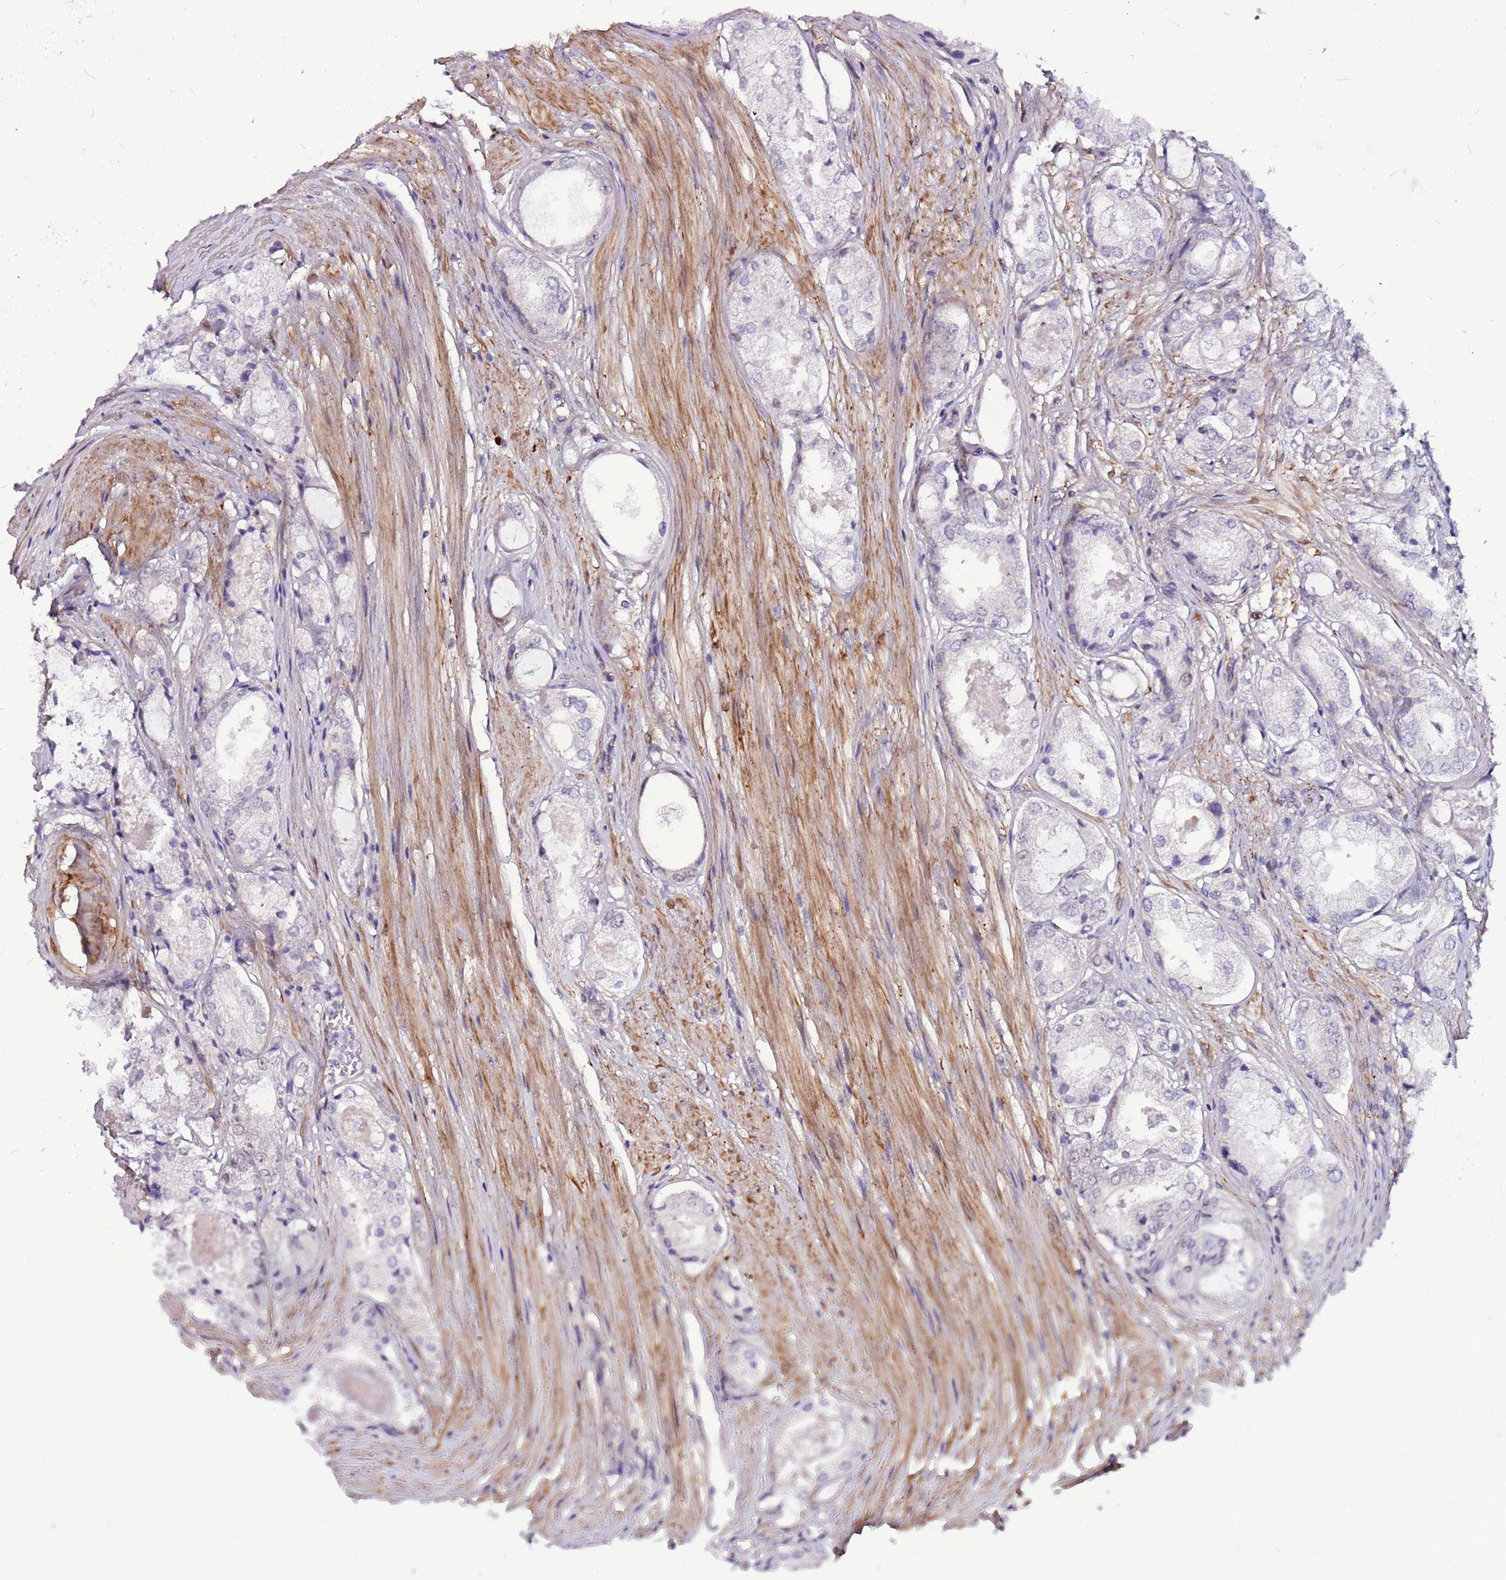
{"staining": {"intensity": "negative", "quantity": "none", "location": "none"}, "tissue": "prostate cancer", "cell_type": "Tumor cells", "image_type": "cancer", "snomed": [{"axis": "morphology", "description": "Adenocarcinoma, Low grade"}, {"axis": "topography", "description": "Prostate"}], "caption": "Prostate adenocarcinoma (low-grade) was stained to show a protein in brown. There is no significant positivity in tumor cells. (DAB (3,3'-diaminobenzidine) IHC with hematoxylin counter stain).", "gene": "POLE3", "patient": {"sex": "male", "age": 68}}